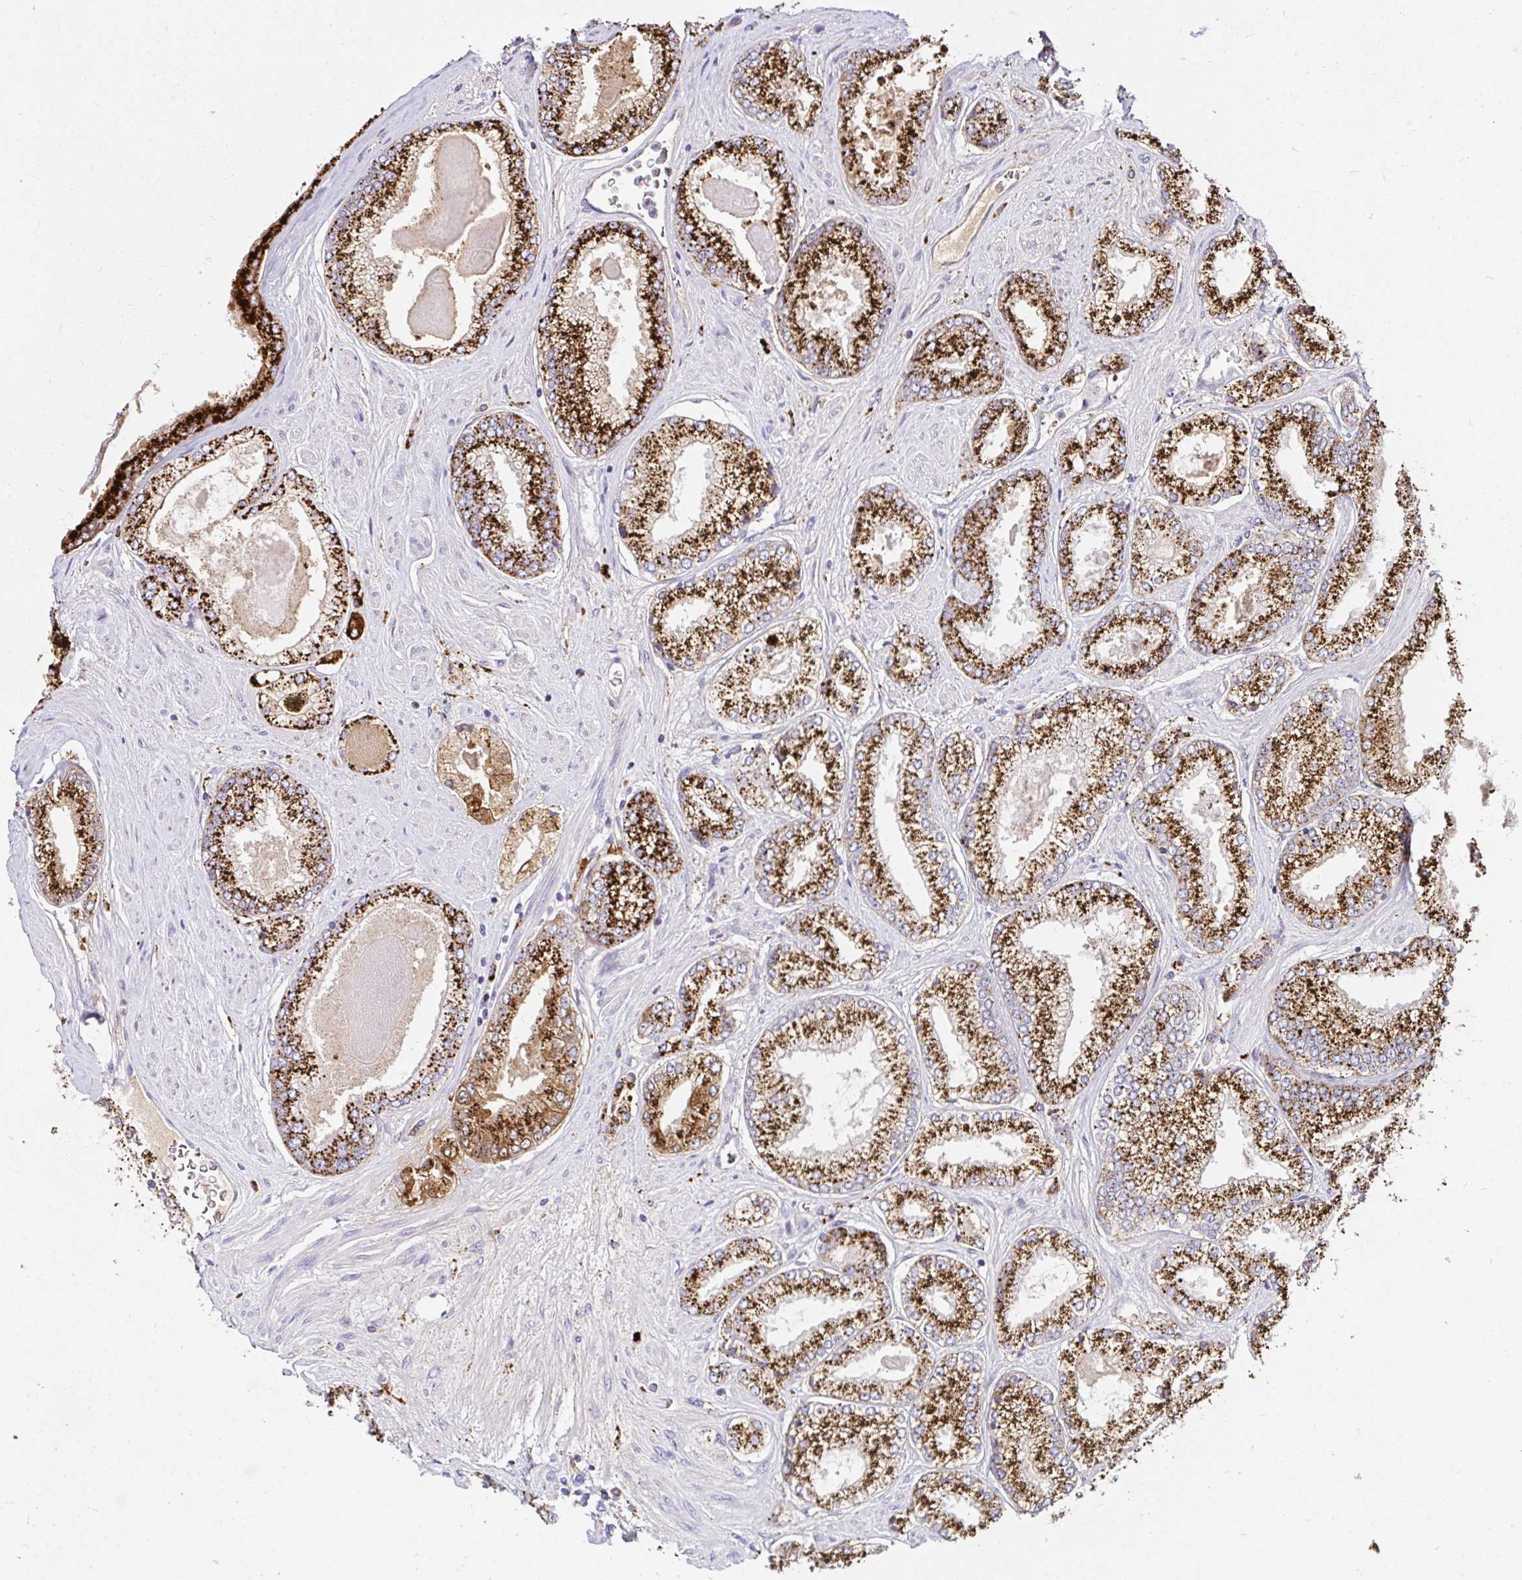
{"staining": {"intensity": "strong", "quantity": ">75%", "location": "cytoplasmic/membranous"}, "tissue": "prostate cancer", "cell_type": "Tumor cells", "image_type": "cancer", "snomed": [{"axis": "morphology", "description": "Adenocarcinoma, Low grade"}, {"axis": "topography", "description": "Prostate"}], "caption": "Prostate cancer tissue reveals strong cytoplasmic/membranous expression in about >75% of tumor cells (brown staining indicates protein expression, while blue staining denotes nuclei).", "gene": "FUCA1", "patient": {"sex": "male", "age": 67}}